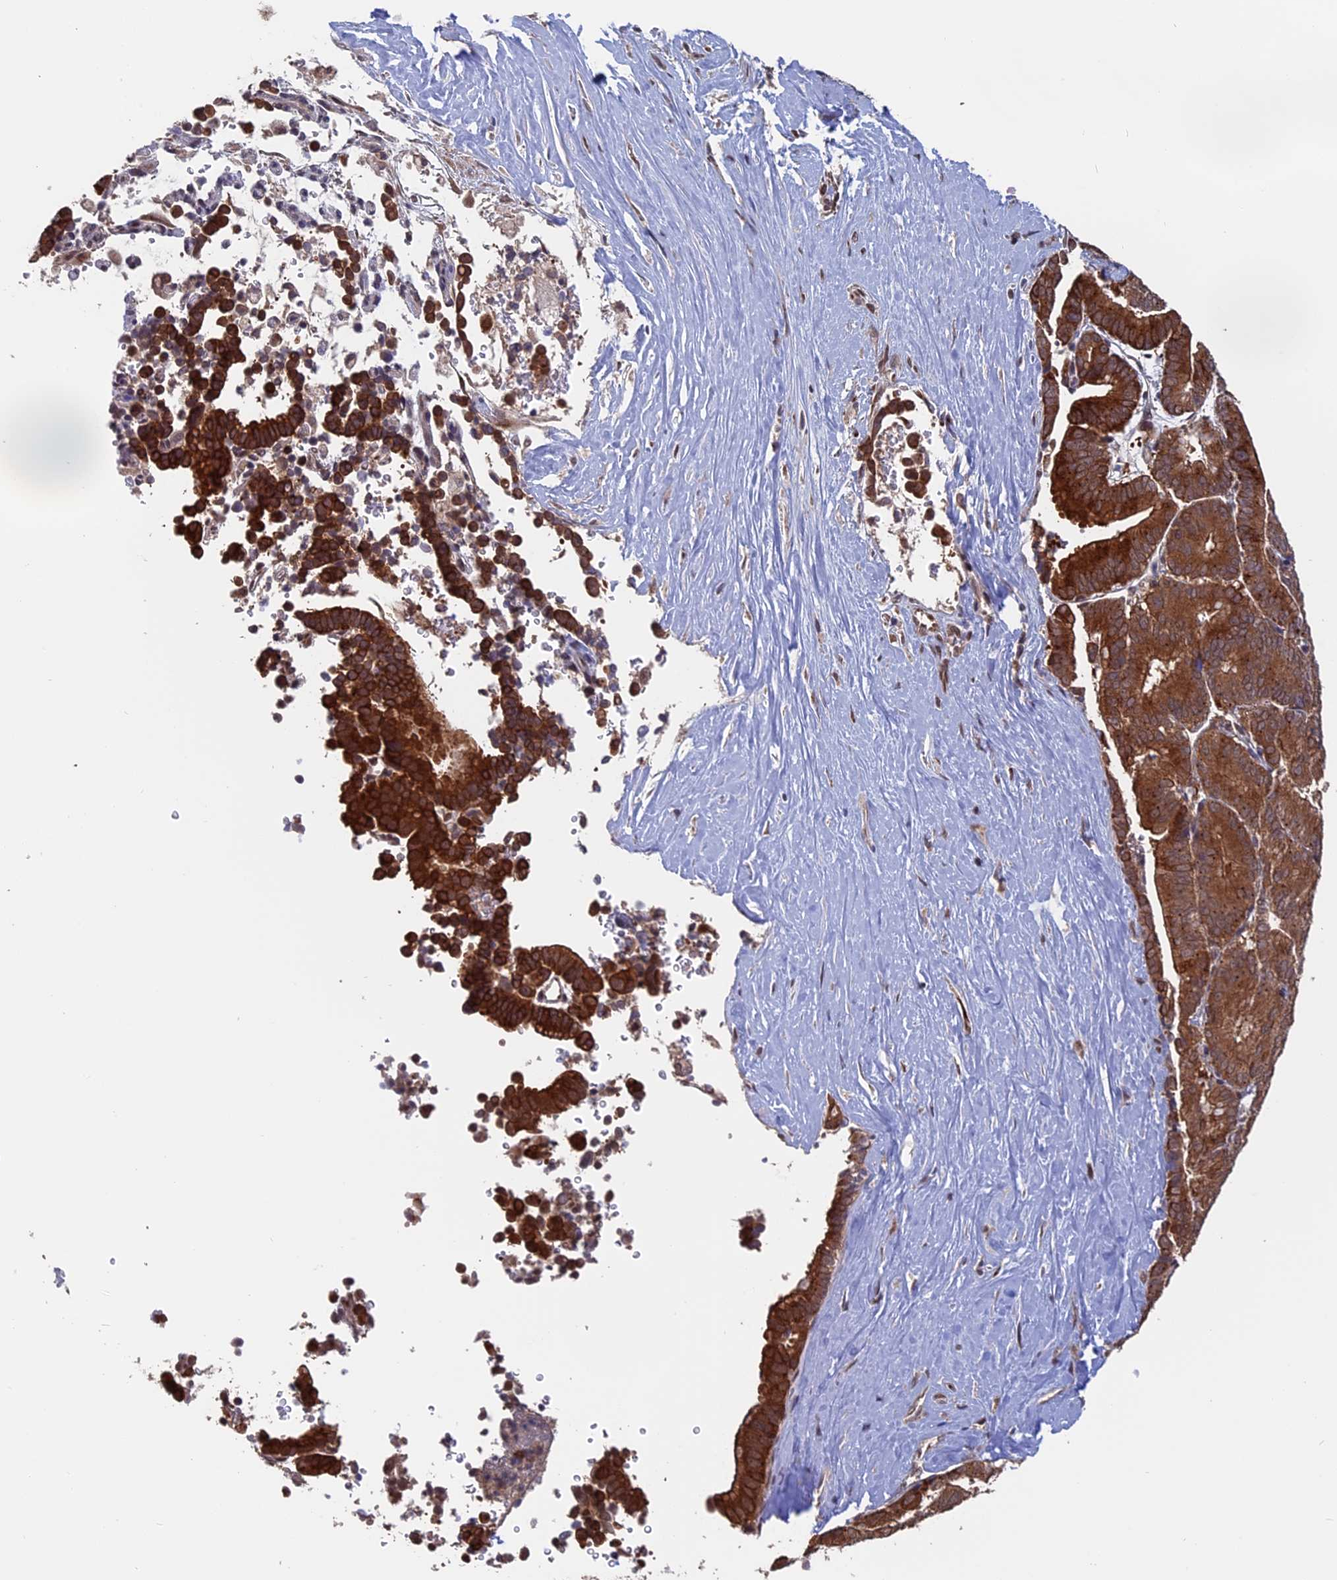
{"staining": {"intensity": "strong", "quantity": ">75%", "location": "cytoplasmic/membranous"}, "tissue": "liver cancer", "cell_type": "Tumor cells", "image_type": "cancer", "snomed": [{"axis": "morphology", "description": "Cholangiocarcinoma"}, {"axis": "topography", "description": "Liver"}], "caption": "The histopathology image shows a brown stain indicating the presence of a protein in the cytoplasmic/membranous of tumor cells in liver cancer.", "gene": "PIGQ", "patient": {"sex": "female", "age": 75}}